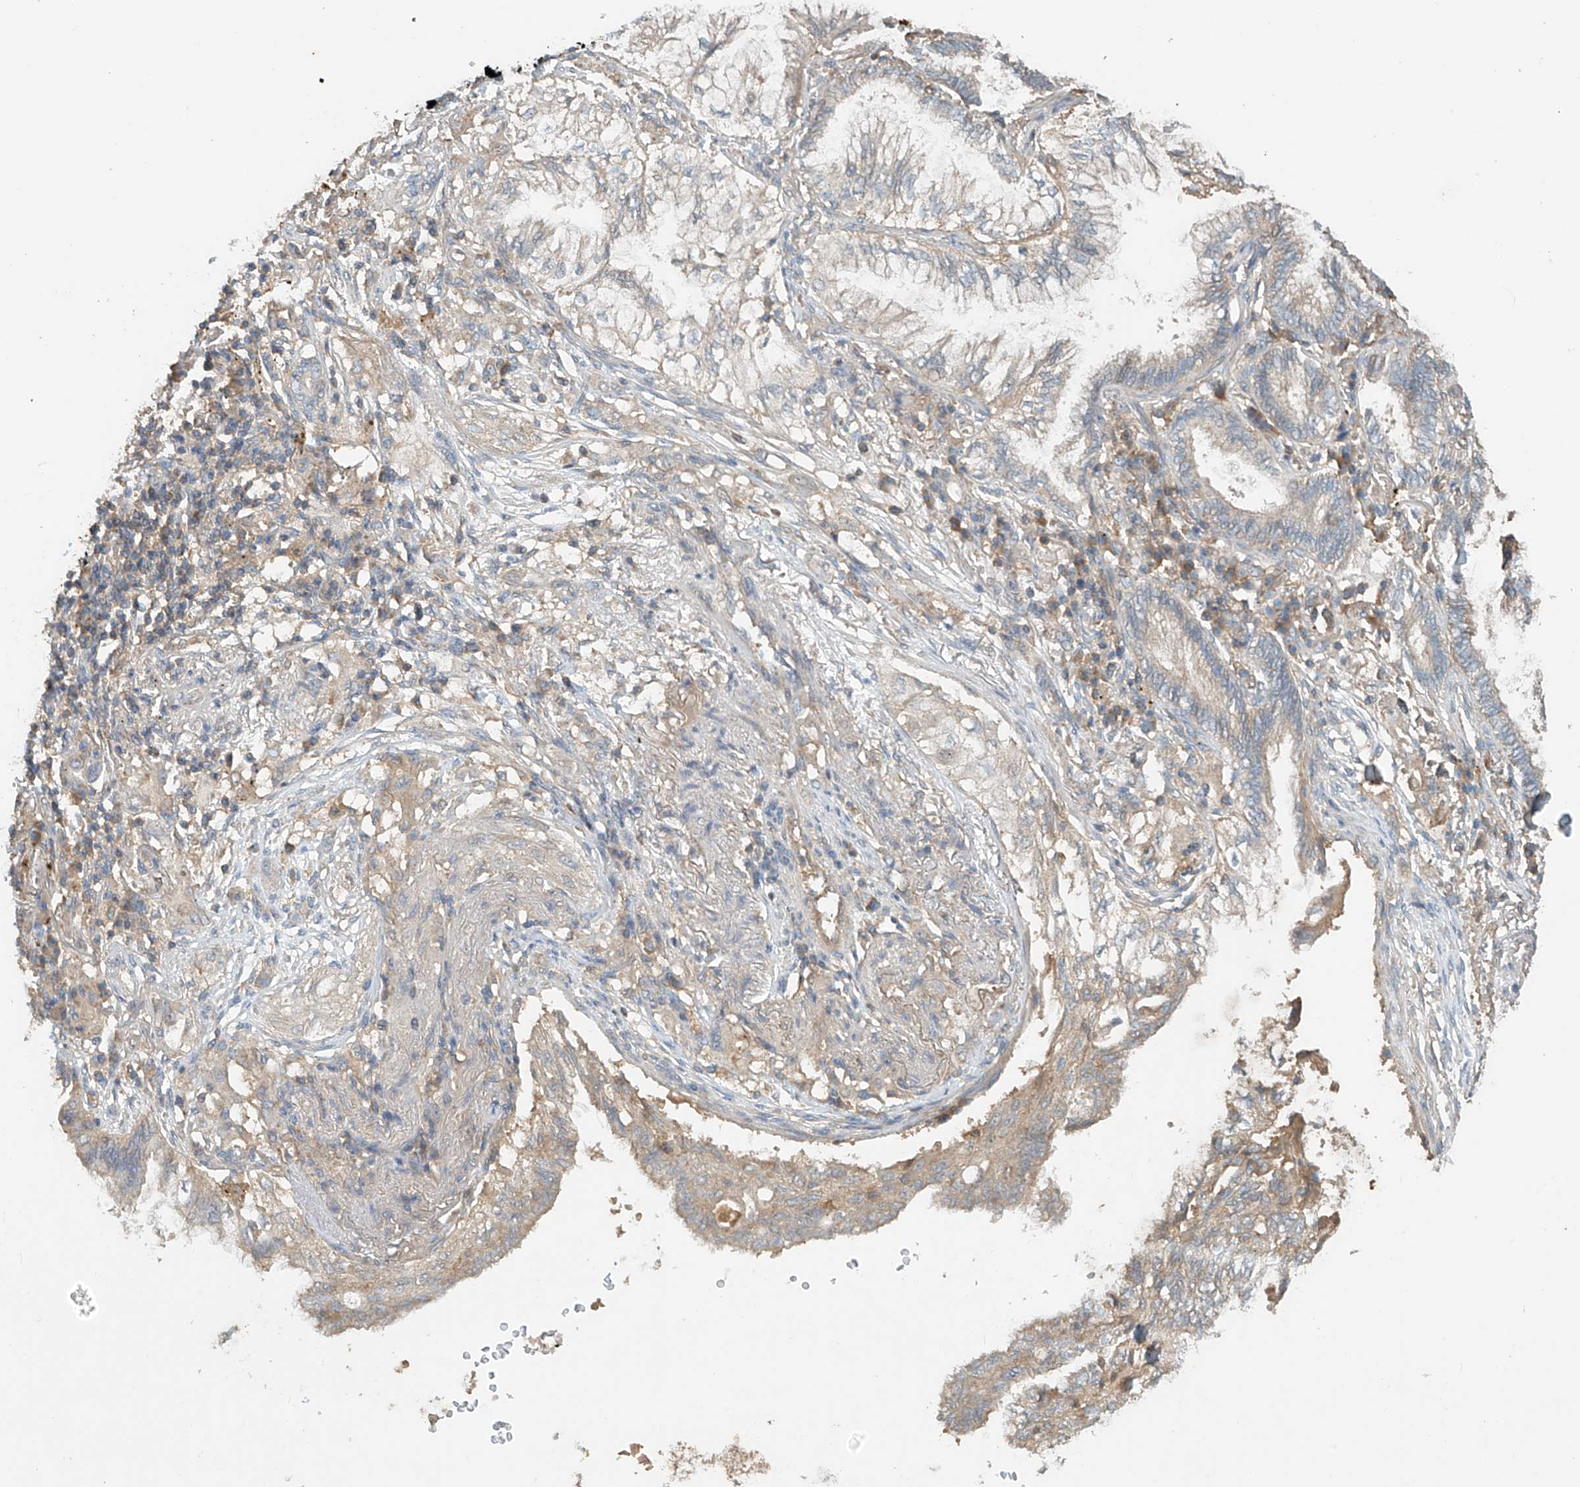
{"staining": {"intensity": "weak", "quantity": "25%-75%", "location": "cytoplasmic/membranous"}, "tissue": "lung cancer", "cell_type": "Tumor cells", "image_type": "cancer", "snomed": [{"axis": "morphology", "description": "Adenocarcinoma, NOS"}, {"axis": "topography", "description": "Lung"}], "caption": "This is a photomicrograph of immunohistochemistry staining of adenocarcinoma (lung), which shows weak positivity in the cytoplasmic/membranous of tumor cells.", "gene": "GNB1L", "patient": {"sex": "female", "age": 70}}